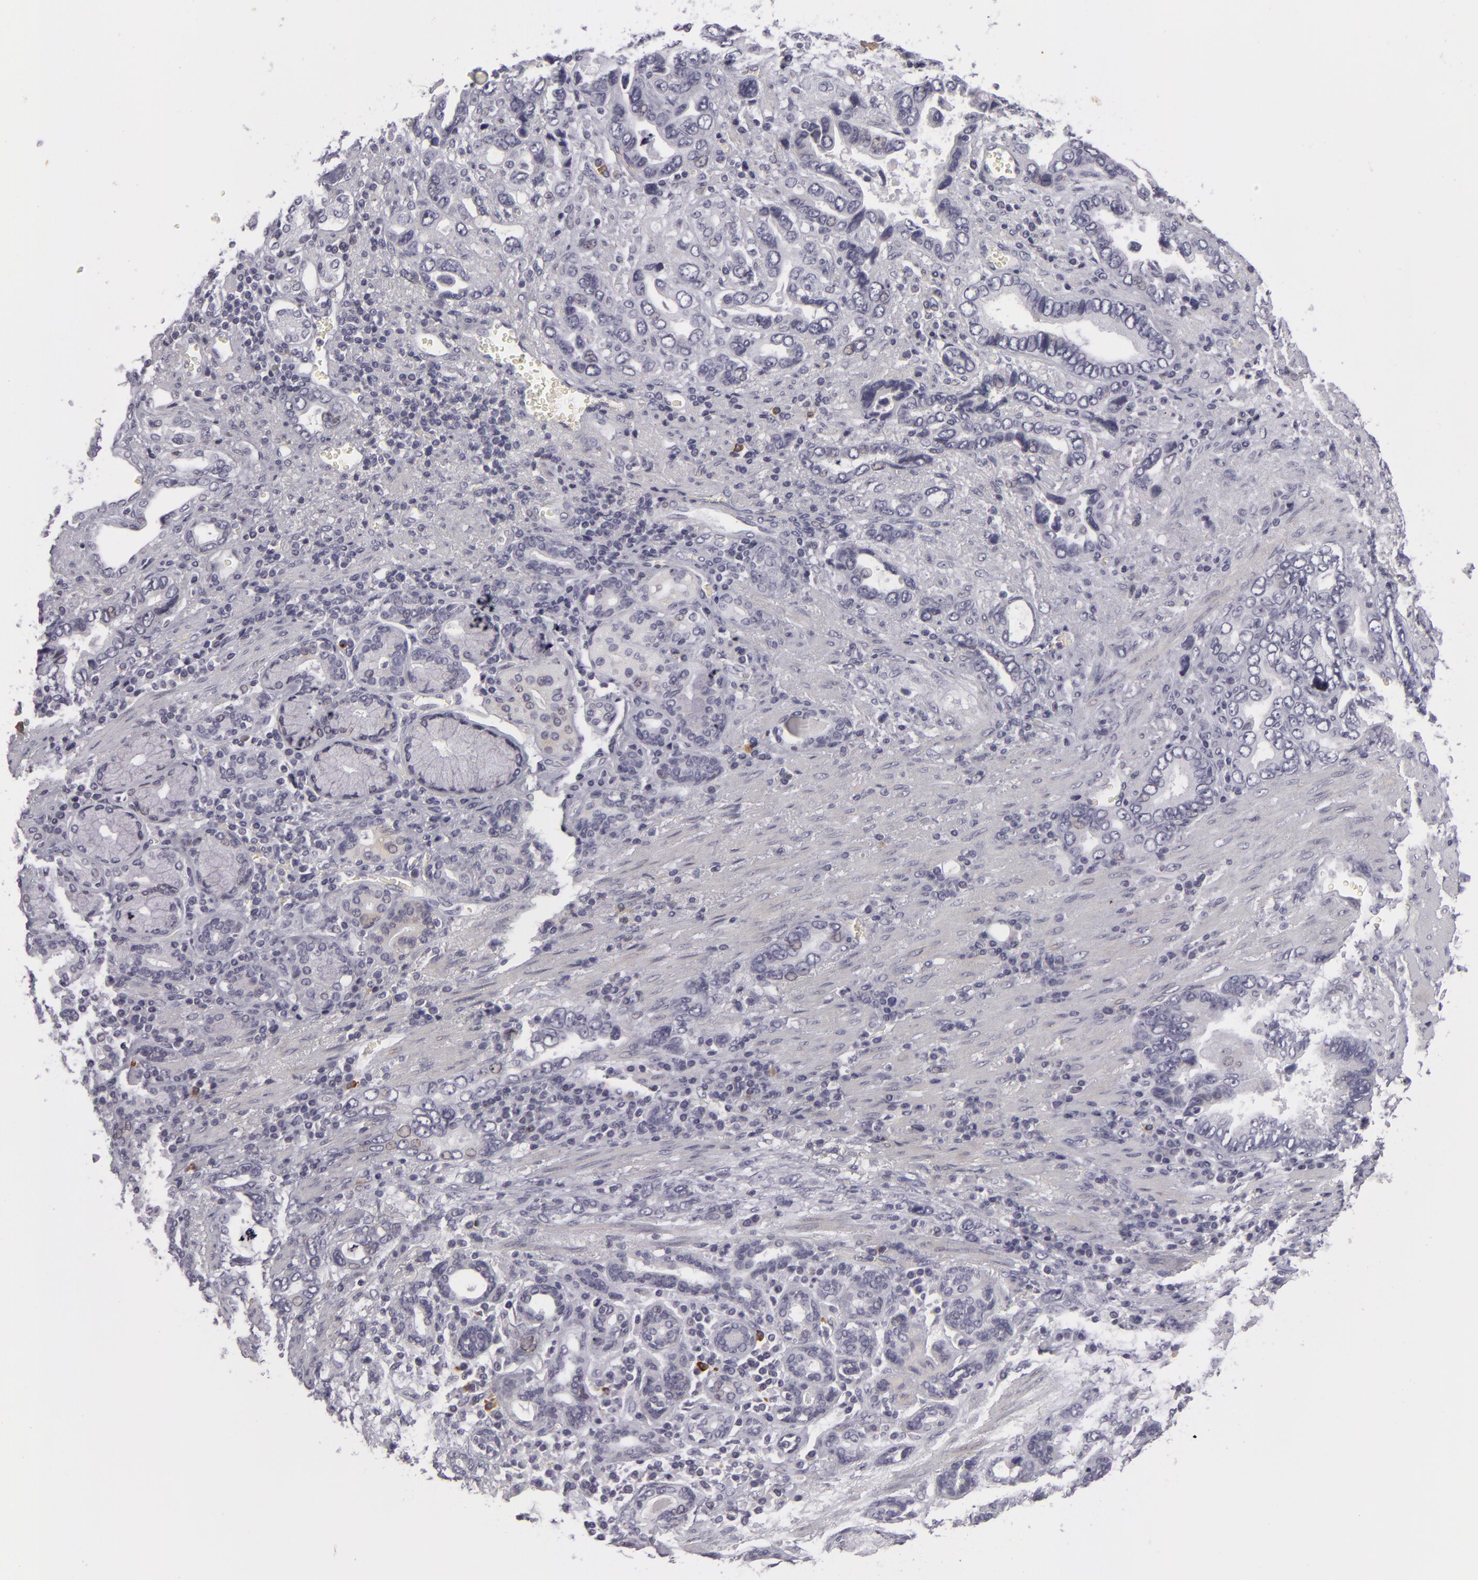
{"staining": {"intensity": "negative", "quantity": "none", "location": "none"}, "tissue": "stomach cancer", "cell_type": "Tumor cells", "image_type": "cancer", "snomed": [{"axis": "morphology", "description": "Adenocarcinoma, NOS"}, {"axis": "topography", "description": "Stomach"}], "caption": "Immunohistochemistry (IHC) micrograph of stomach cancer stained for a protein (brown), which demonstrates no staining in tumor cells.", "gene": "NLGN4X", "patient": {"sex": "male", "age": 78}}